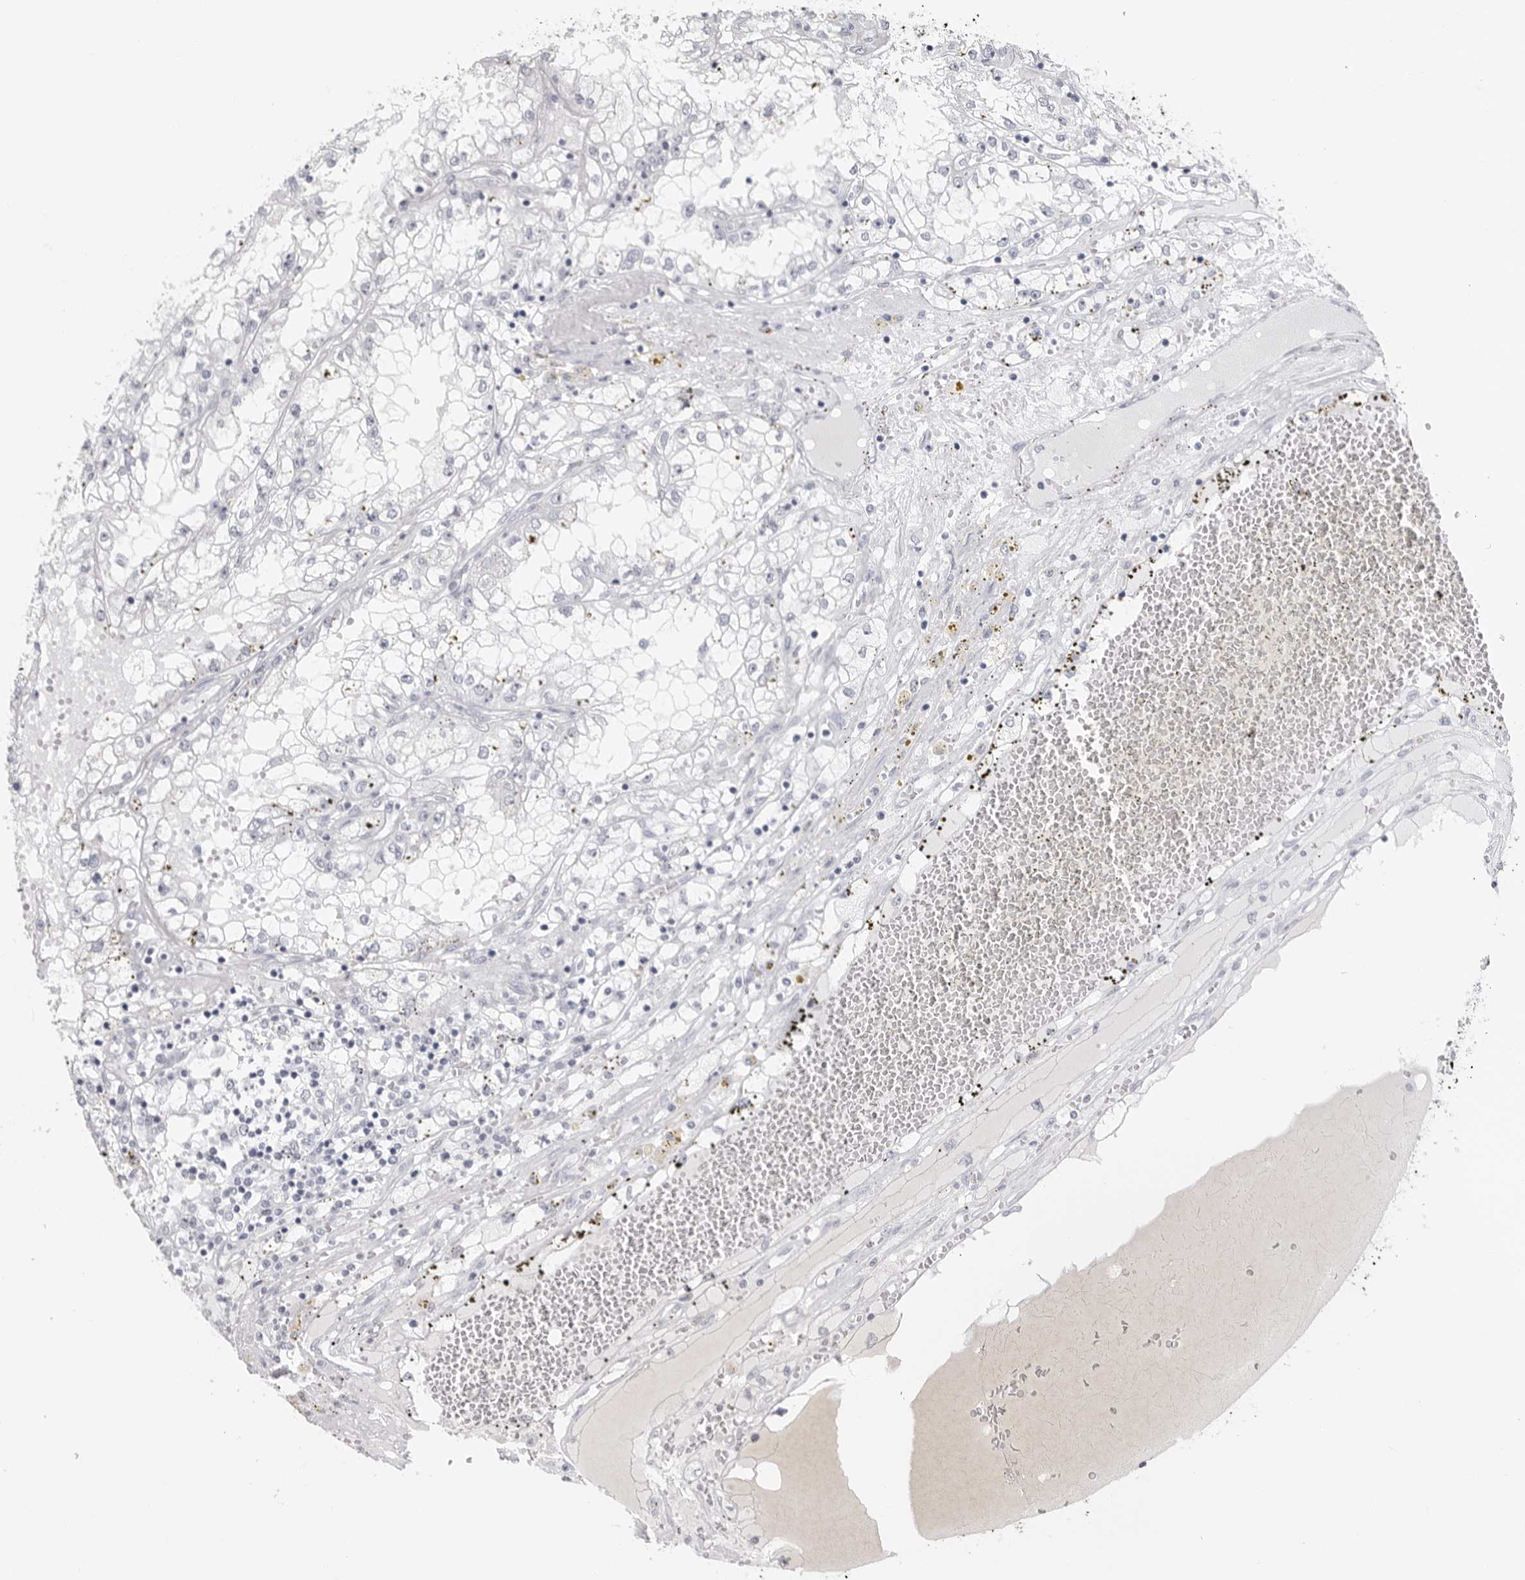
{"staining": {"intensity": "negative", "quantity": "none", "location": "none"}, "tissue": "renal cancer", "cell_type": "Tumor cells", "image_type": "cancer", "snomed": [{"axis": "morphology", "description": "Adenocarcinoma, NOS"}, {"axis": "topography", "description": "Kidney"}], "caption": "DAB (3,3'-diaminobenzidine) immunohistochemical staining of renal adenocarcinoma reveals no significant positivity in tumor cells.", "gene": "SERPINF2", "patient": {"sex": "male", "age": 56}}